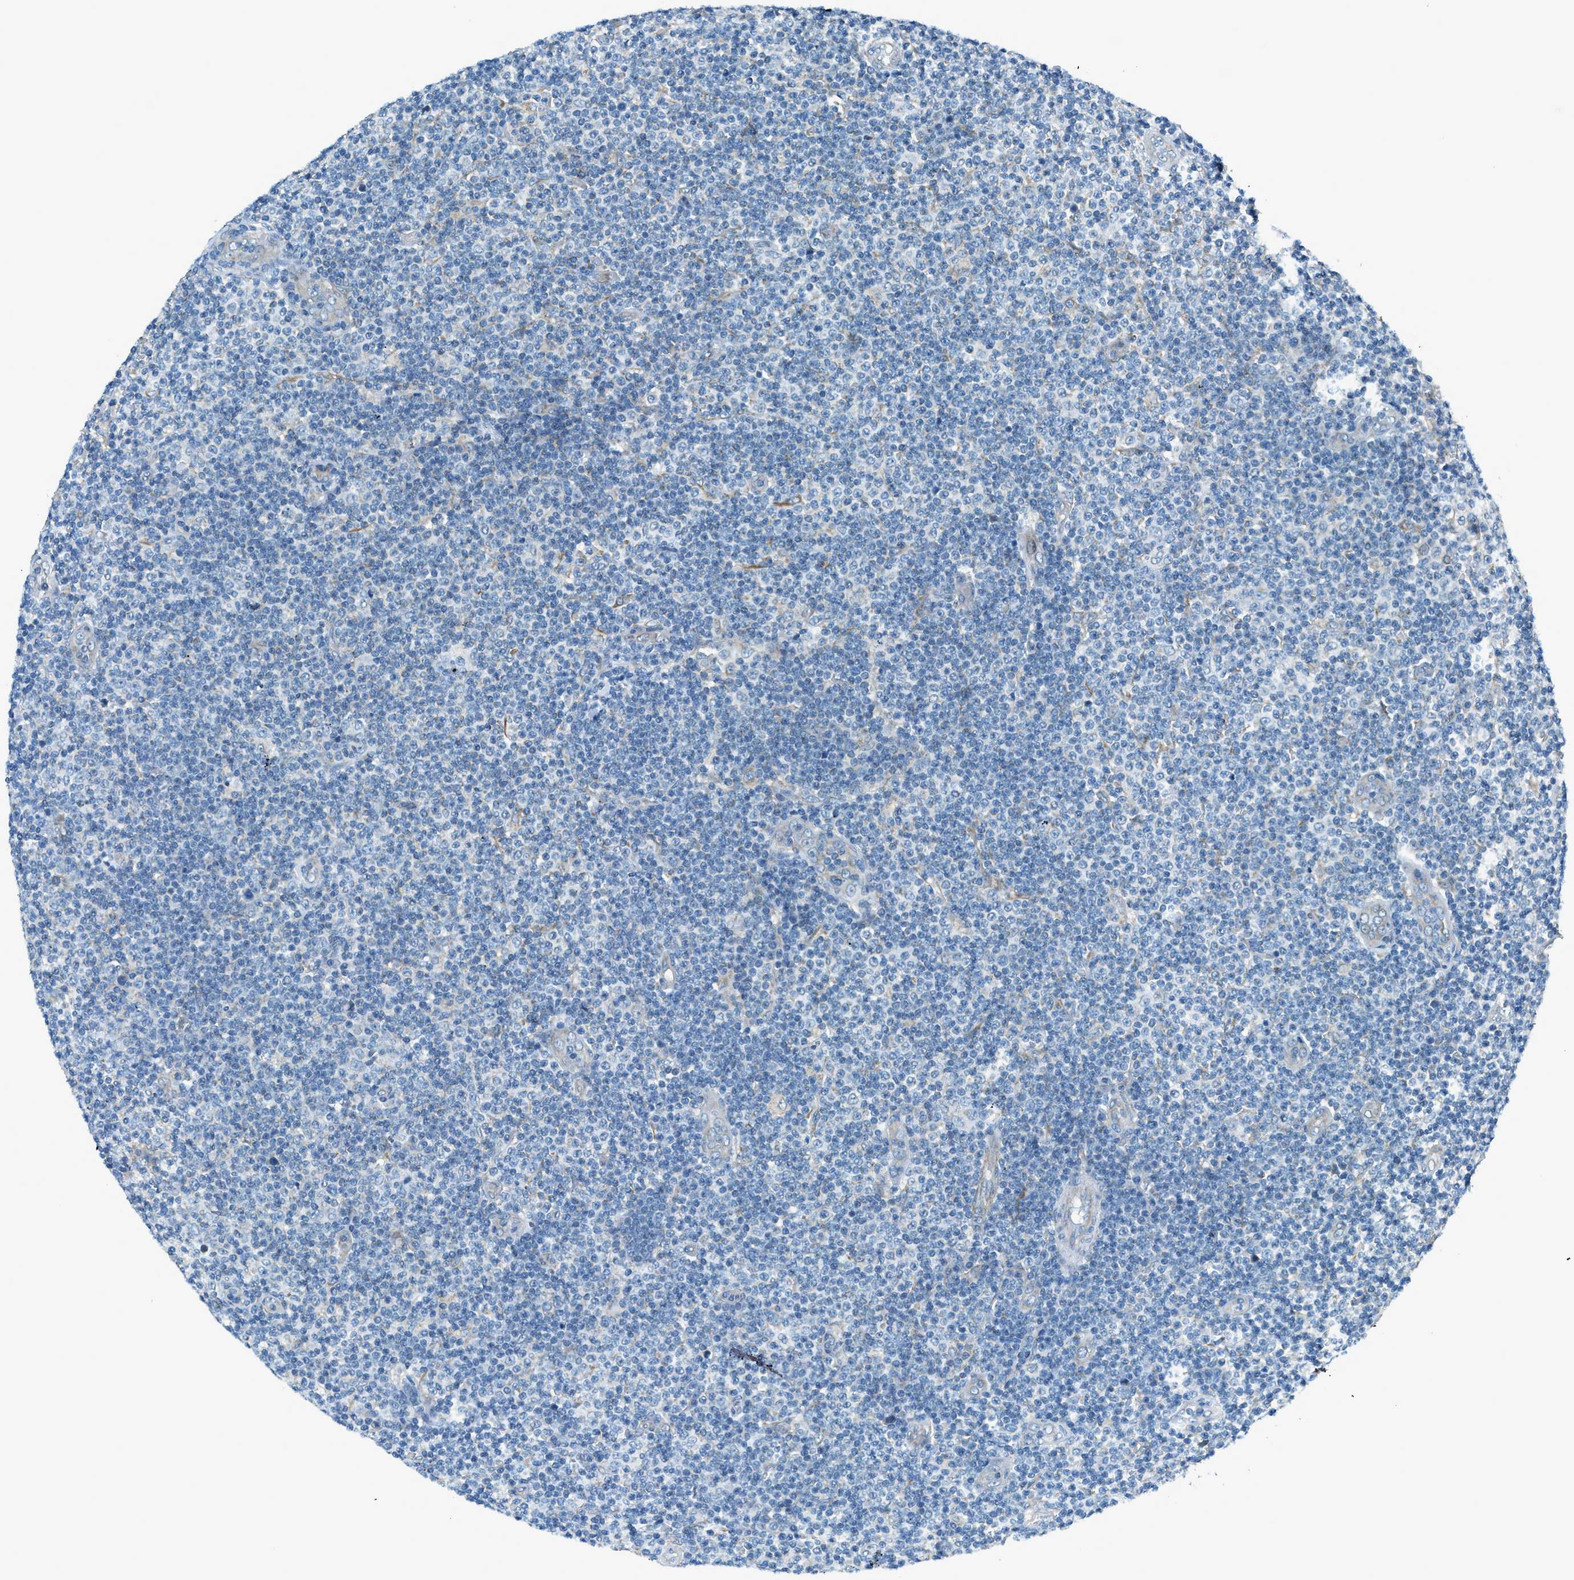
{"staining": {"intensity": "negative", "quantity": "none", "location": "none"}, "tissue": "lymphoma", "cell_type": "Tumor cells", "image_type": "cancer", "snomed": [{"axis": "morphology", "description": "Malignant lymphoma, non-Hodgkin's type, Low grade"}, {"axis": "topography", "description": "Lymph node"}], "caption": "An image of human lymphoma is negative for staining in tumor cells.", "gene": "PIGG", "patient": {"sex": "male", "age": 83}}